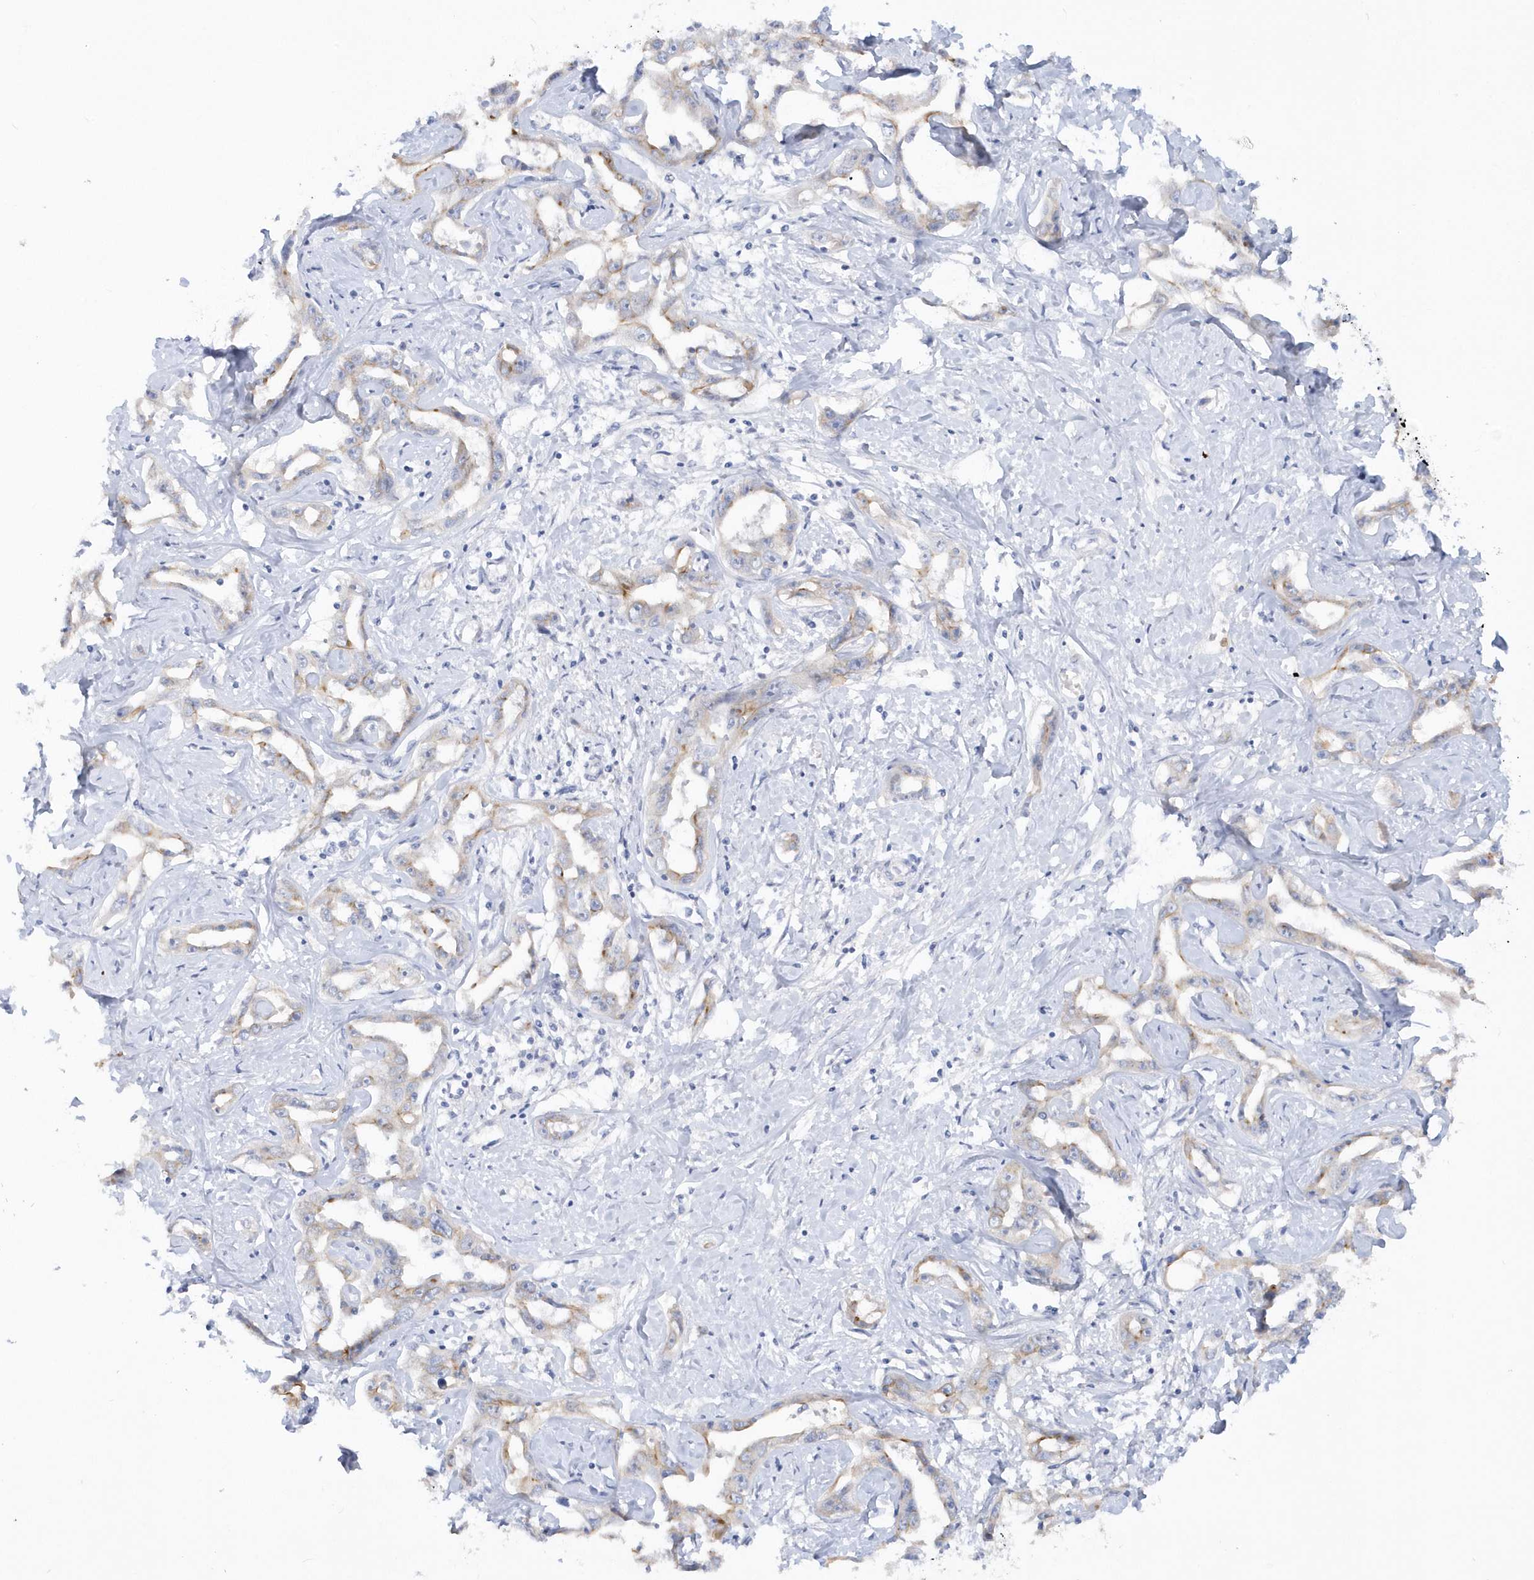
{"staining": {"intensity": "moderate", "quantity": "25%-75%", "location": "cytoplasmic/membranous"}, "tissue": "liver cancer", "cell_type": "Tumor cells", "image_type": "cancer", "snomed": [{"axis": "morphology", "description": "Cholangiocarcinoma"}, {"axis": "topography", "description": "Liver"}], "caption": "Immunohistochemical staining of human cholangiocarcinoma (liver) demonstrates medium levels of moderate cytoplasmic/membranous protein expression in about 25%-75% of tumor cells.", "gene": "RPE", "patient": {"sex": "male", "age": 59}}